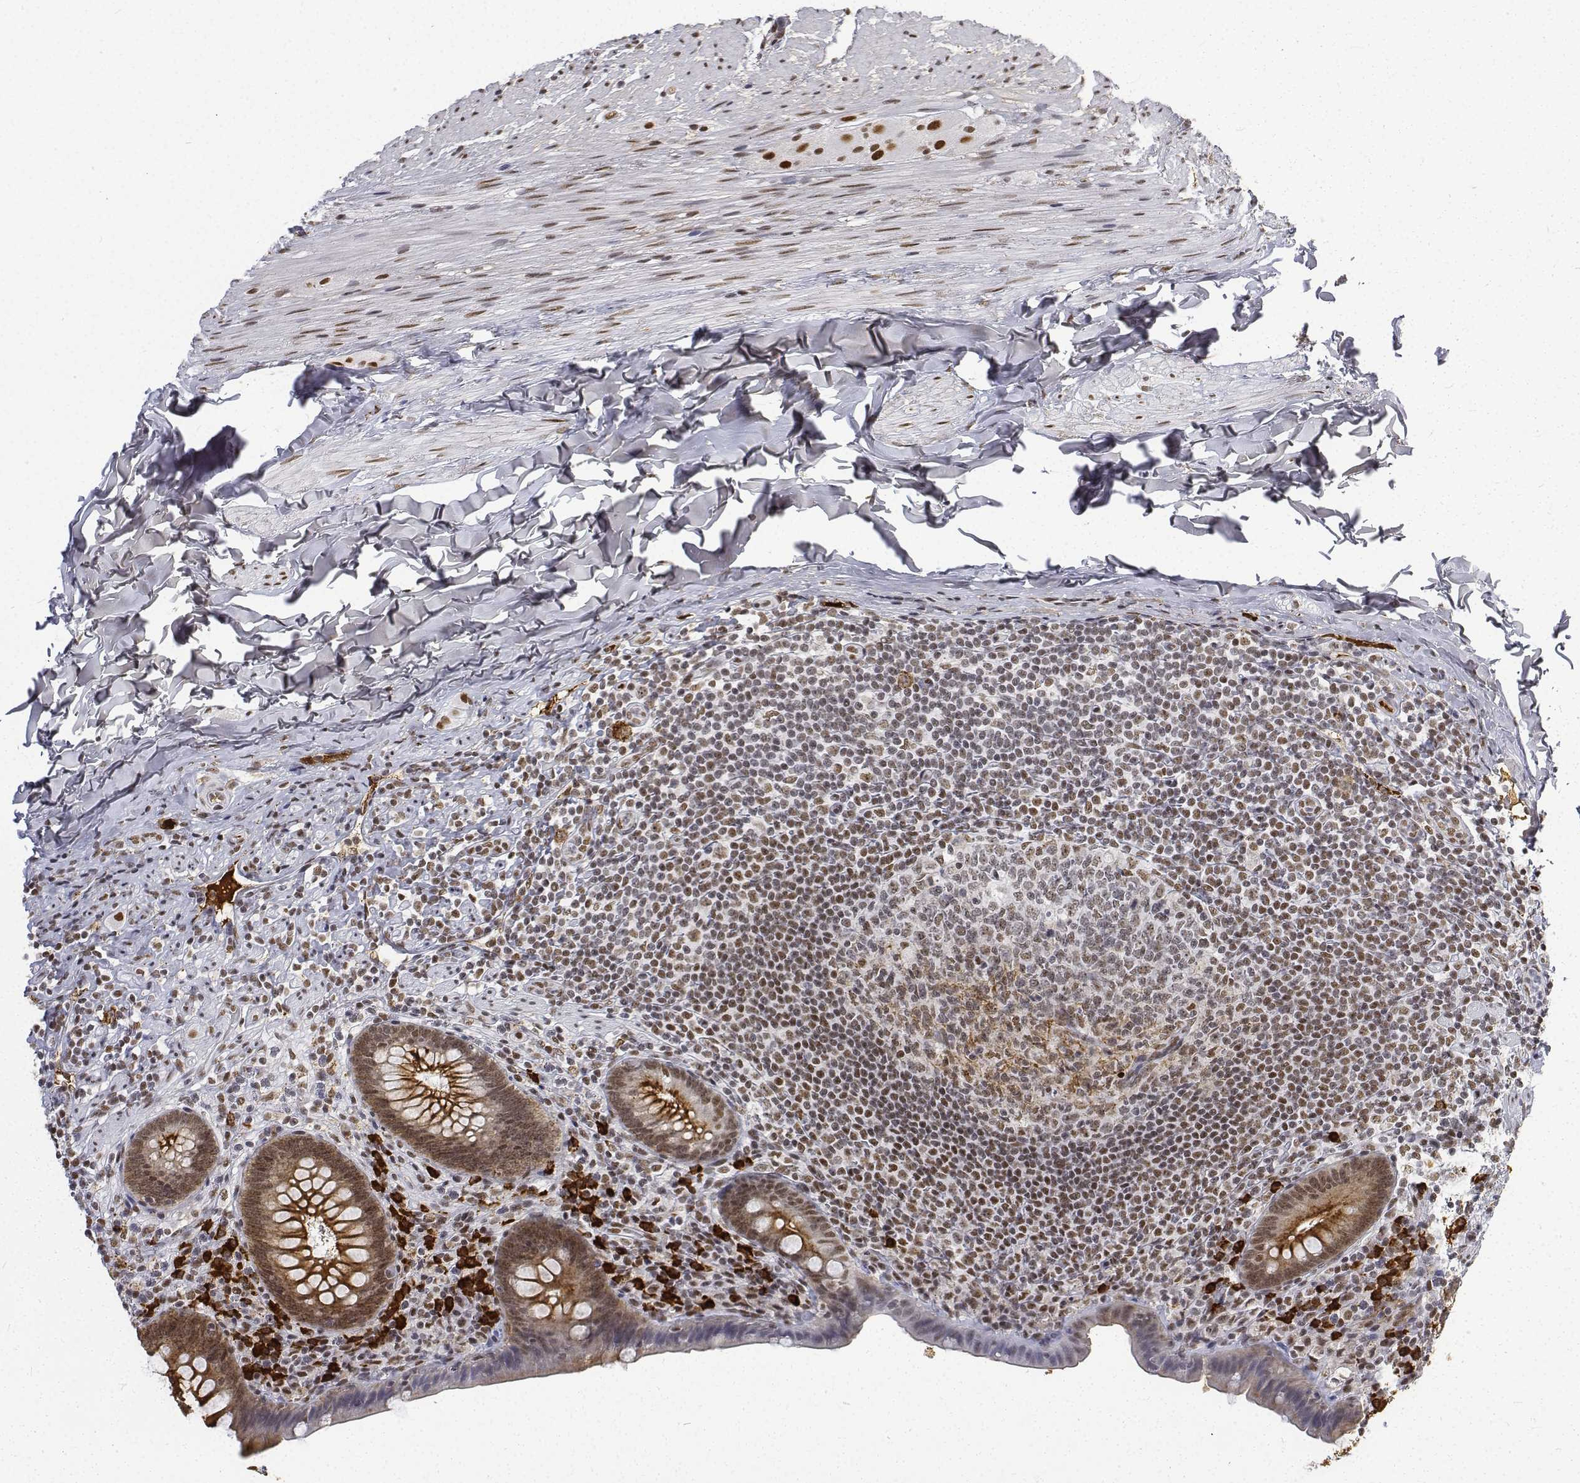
{"staining": {"intensity": "moderate", "quantity": ">75%", "location": "cytoplasmic/membranous,nuclear"}, "tissue": "appendix", "cell_type": "Glandular cells", "image_type": "normal", "snomed": [{"axis": "morphology", "description": "Normal tissue, NOS"}, {"axis": "topography", "description": "Appendix"}], "caption": "An IHC photomicrograph of unremarkable tissue is shown. Protein staining in brown labels moderate cytoplasmic/membranous,nuclear positivity in appendix within glandular cells. Nuclei are stained in blue.", "gene": "ATRX", "patient": {"sex": "male", "age": 47}}